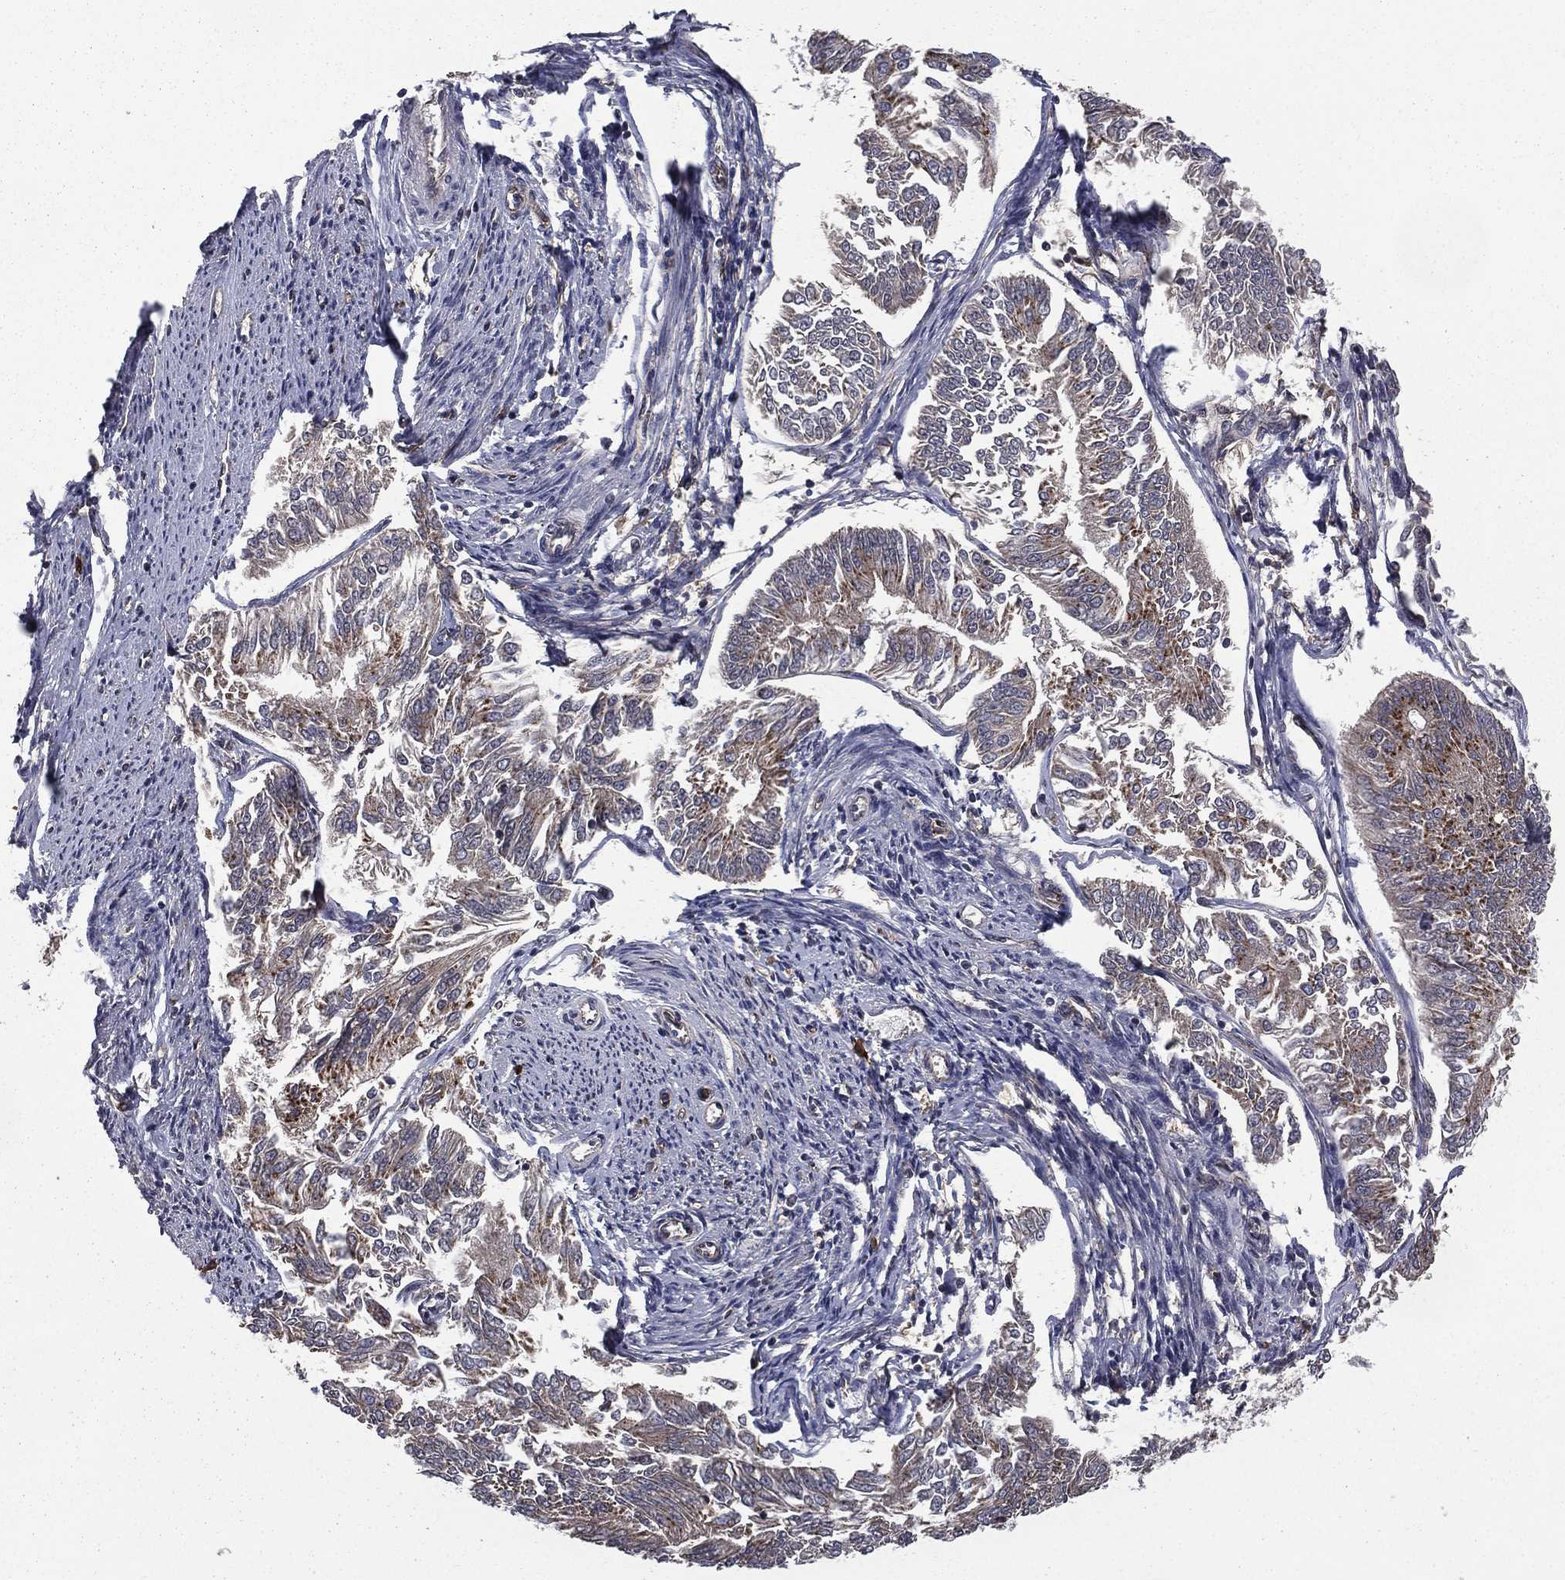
{"staining": {"intensity": "weak", "quantity": "<25%", "location": "cytoplasmic/membranous"}, "tissue": "endometrial cancer", "cell_type": "Tumor cells", "image_type": "cancer", "snomed": [{"axis": "morphology", "description": "Adenocarcinoma, NOS"}, {"axis": "topography", "description": "Endometrium"}], "caption": "The immunohistochemistry photomicrograph has no significant staining in tumor cells of adenocarcinoma (endometrial) tissue.", "gene": "CERT1", "patient": {"sex": "female", "age": 58}}